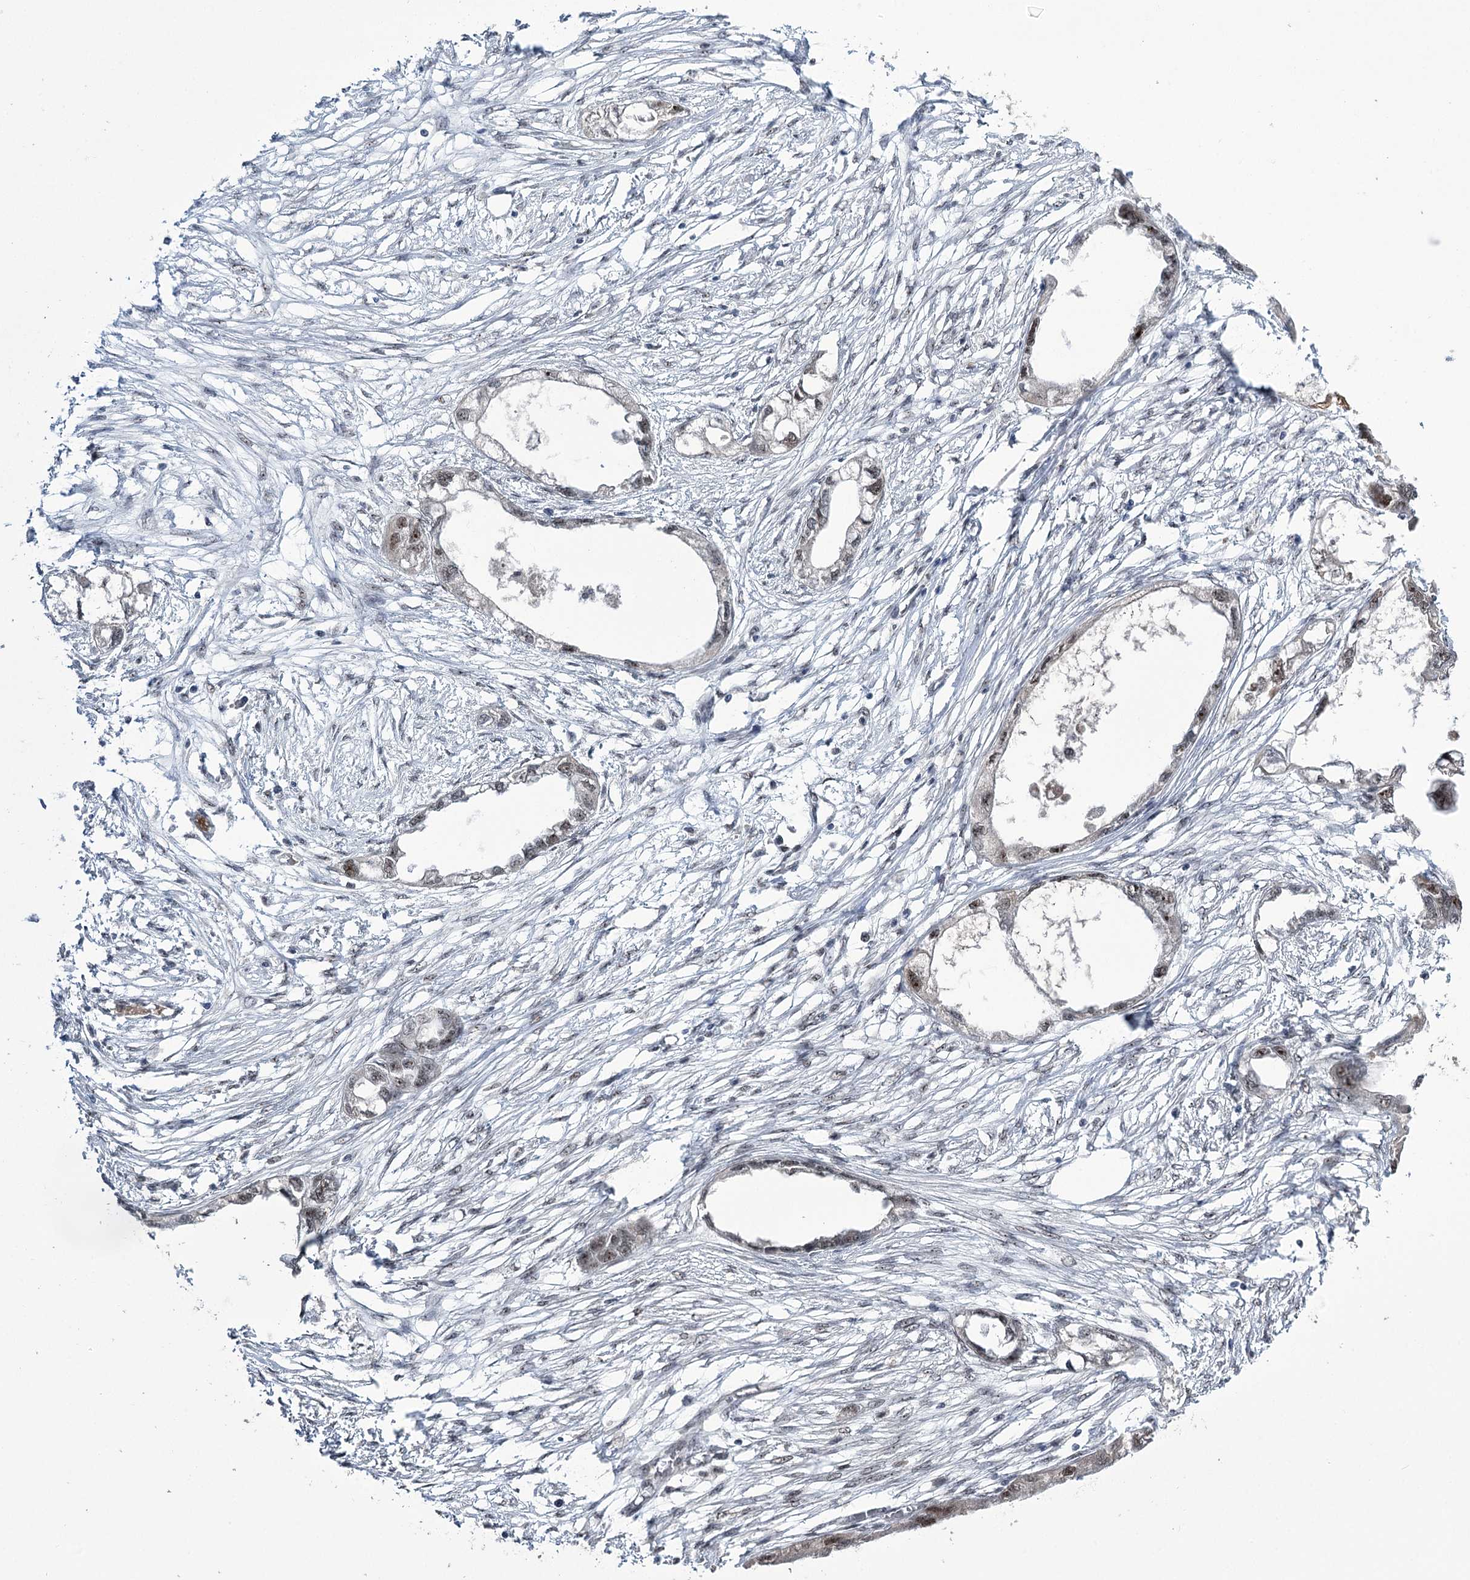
{"staining": {"intensity": "weak", "quantity": "<25%", "location": "nuclear"}, "tissue": "endometrial cancer", "cell_type": "Tumor cells", "image_type": "cancer", "snomed": [{"axis": "morphology", "description": "Adenocarcinoma, NOS"}, {"axis": "morphology", "description": "Adenocarcinoma, metastatic, NOS"}, {"axis": "topography", "description": "Adipose tissue"}, {"axis": "topography", "description": "Endometrium"}], "caption": "Photomicrograph shows no protein positivity in tumor cells of adenocarcinoma (endometrial) tissue.", "gene": "ERCC3", "patient": {"sex": "female", "age": 67}}